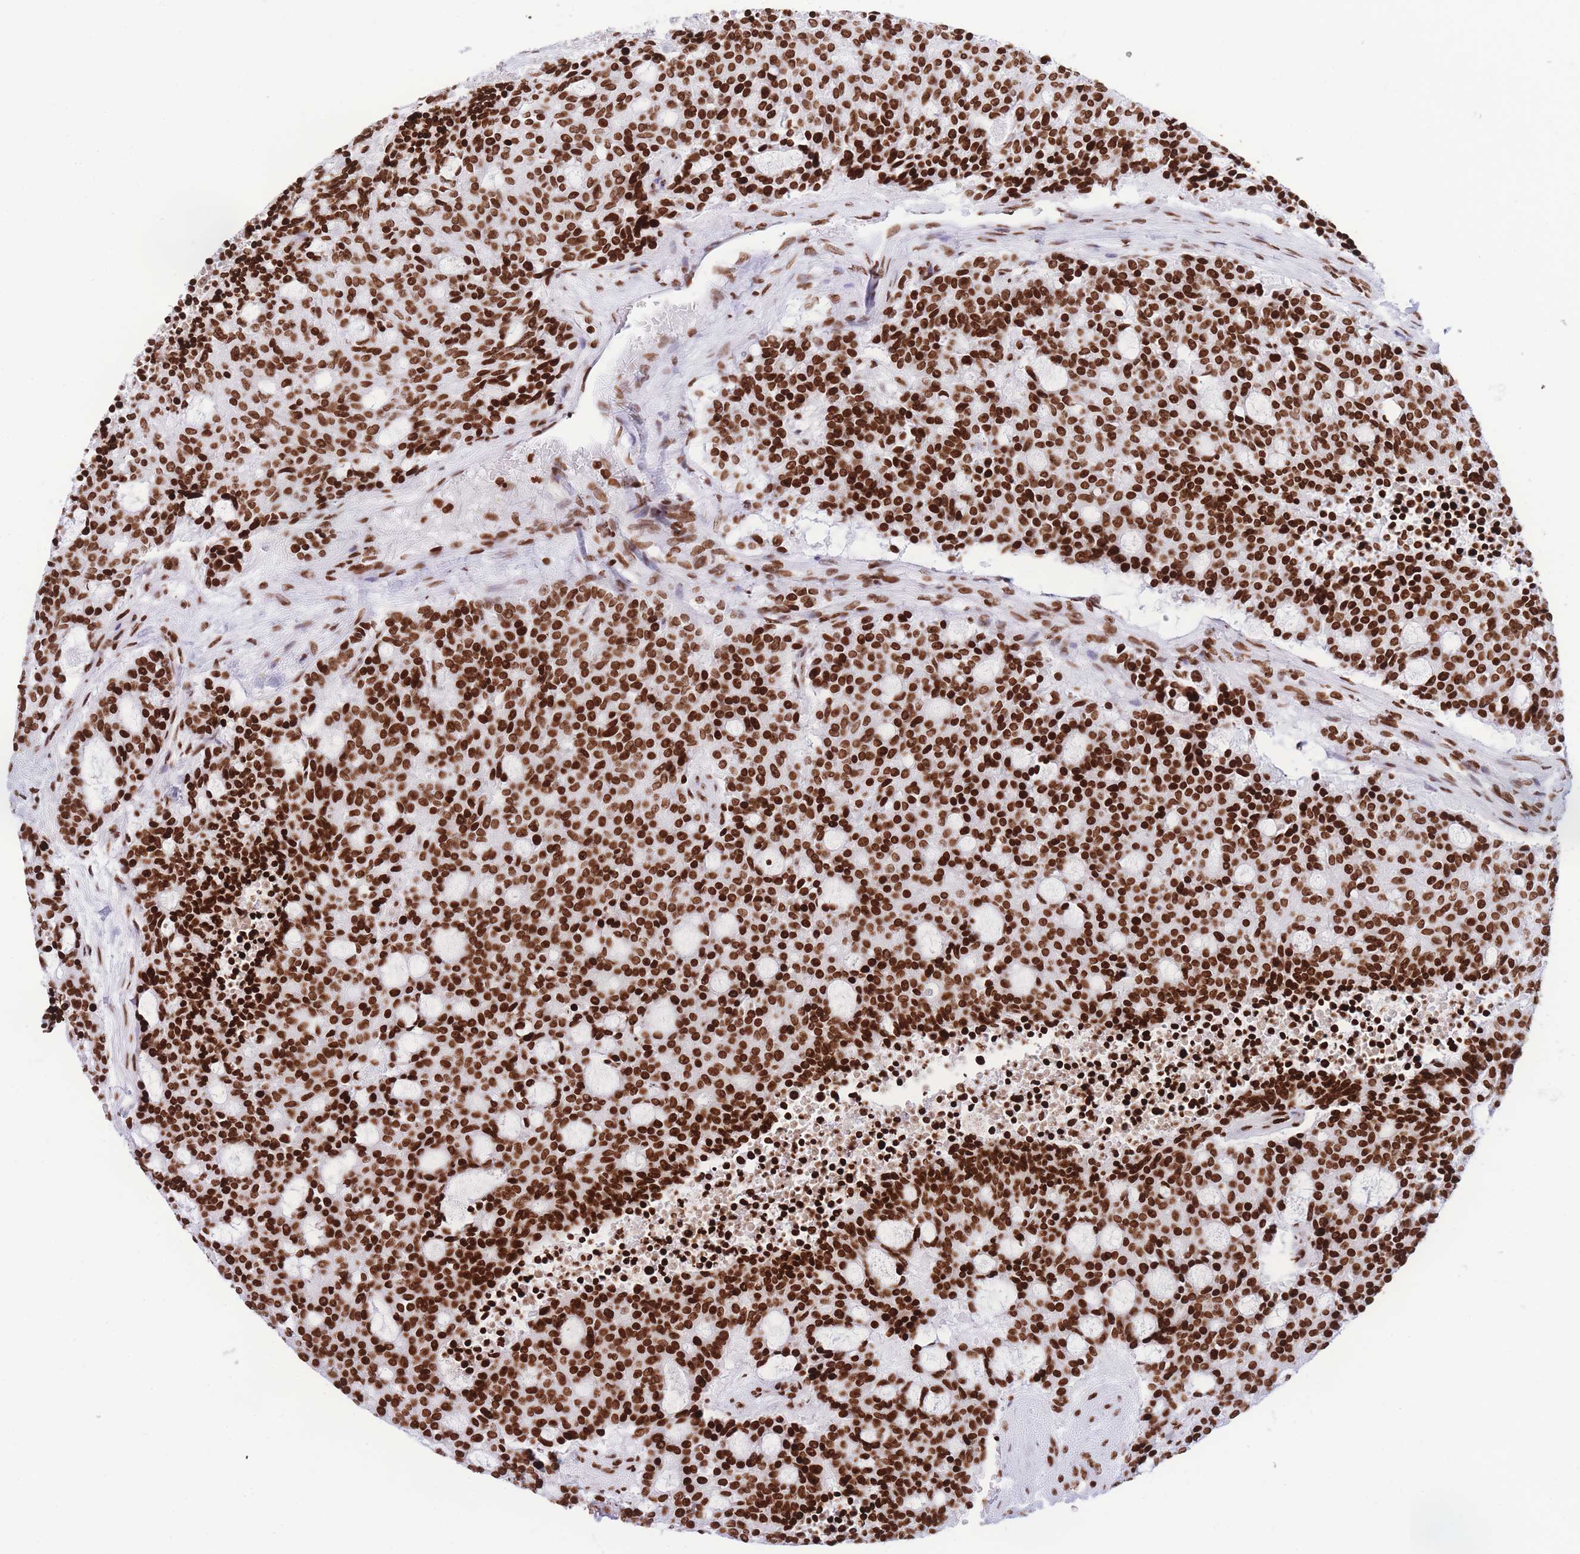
{"staining": {"intensity": "strong", "quantity": ">75%", "location": "nuclear"}, "tissue": "carcinoid", "cell_type": "Tumor cells", "image_type": "cancer", "snomed": [{"axis": "morphology", "description": "Carcinoid, malignant, NOS"}, {"axis": "topography", "description": "Pancreas"}], "caption": "High-power microscopy captured an immunohistochemistry (IHC) histopathology image of carcinoid (malignant), revealing strong nuclear expression in about >75% of tumor cells.", "gene": "H2BC11", "patient": {"sex": "female", "age": 54}}